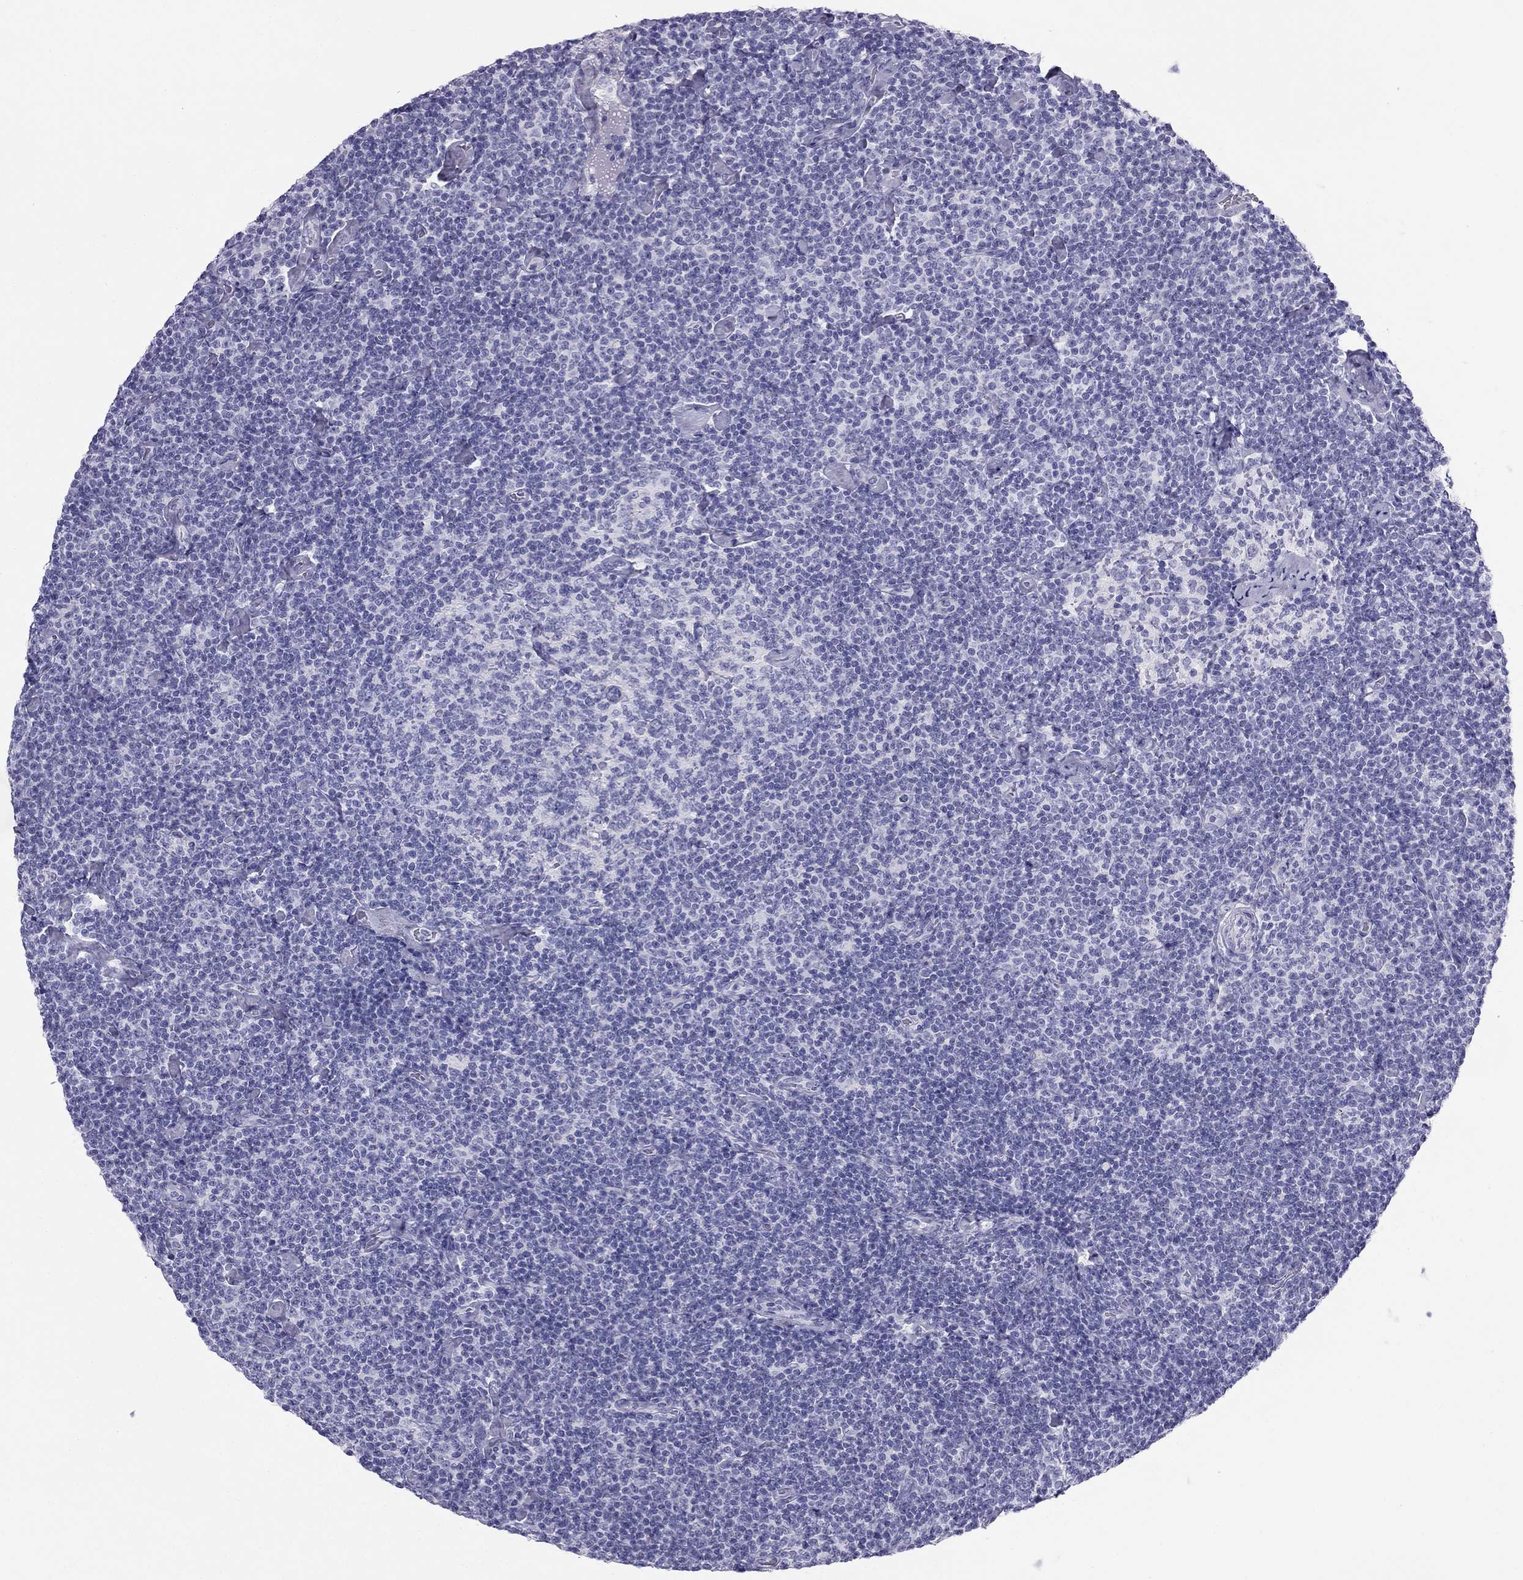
{"staining": {"intensity": "negative", "quantity": "none", "location": "none"}, "tissue": "lymphoma", "cell_type": "Tumor cells", "image_type": "cancer", "snomed": [{"axis": "morphology", "description": "Malignant lymphoma, non-Hodgkin's type, Low grade"}, {"axis": "topography", "description": "Lymph node"}], "caption": "The histopathology image reveals no staining of tumor cells in lymphoma.", "gene": "TRPM3", "patient": {"sex": "male", "age": 81}}